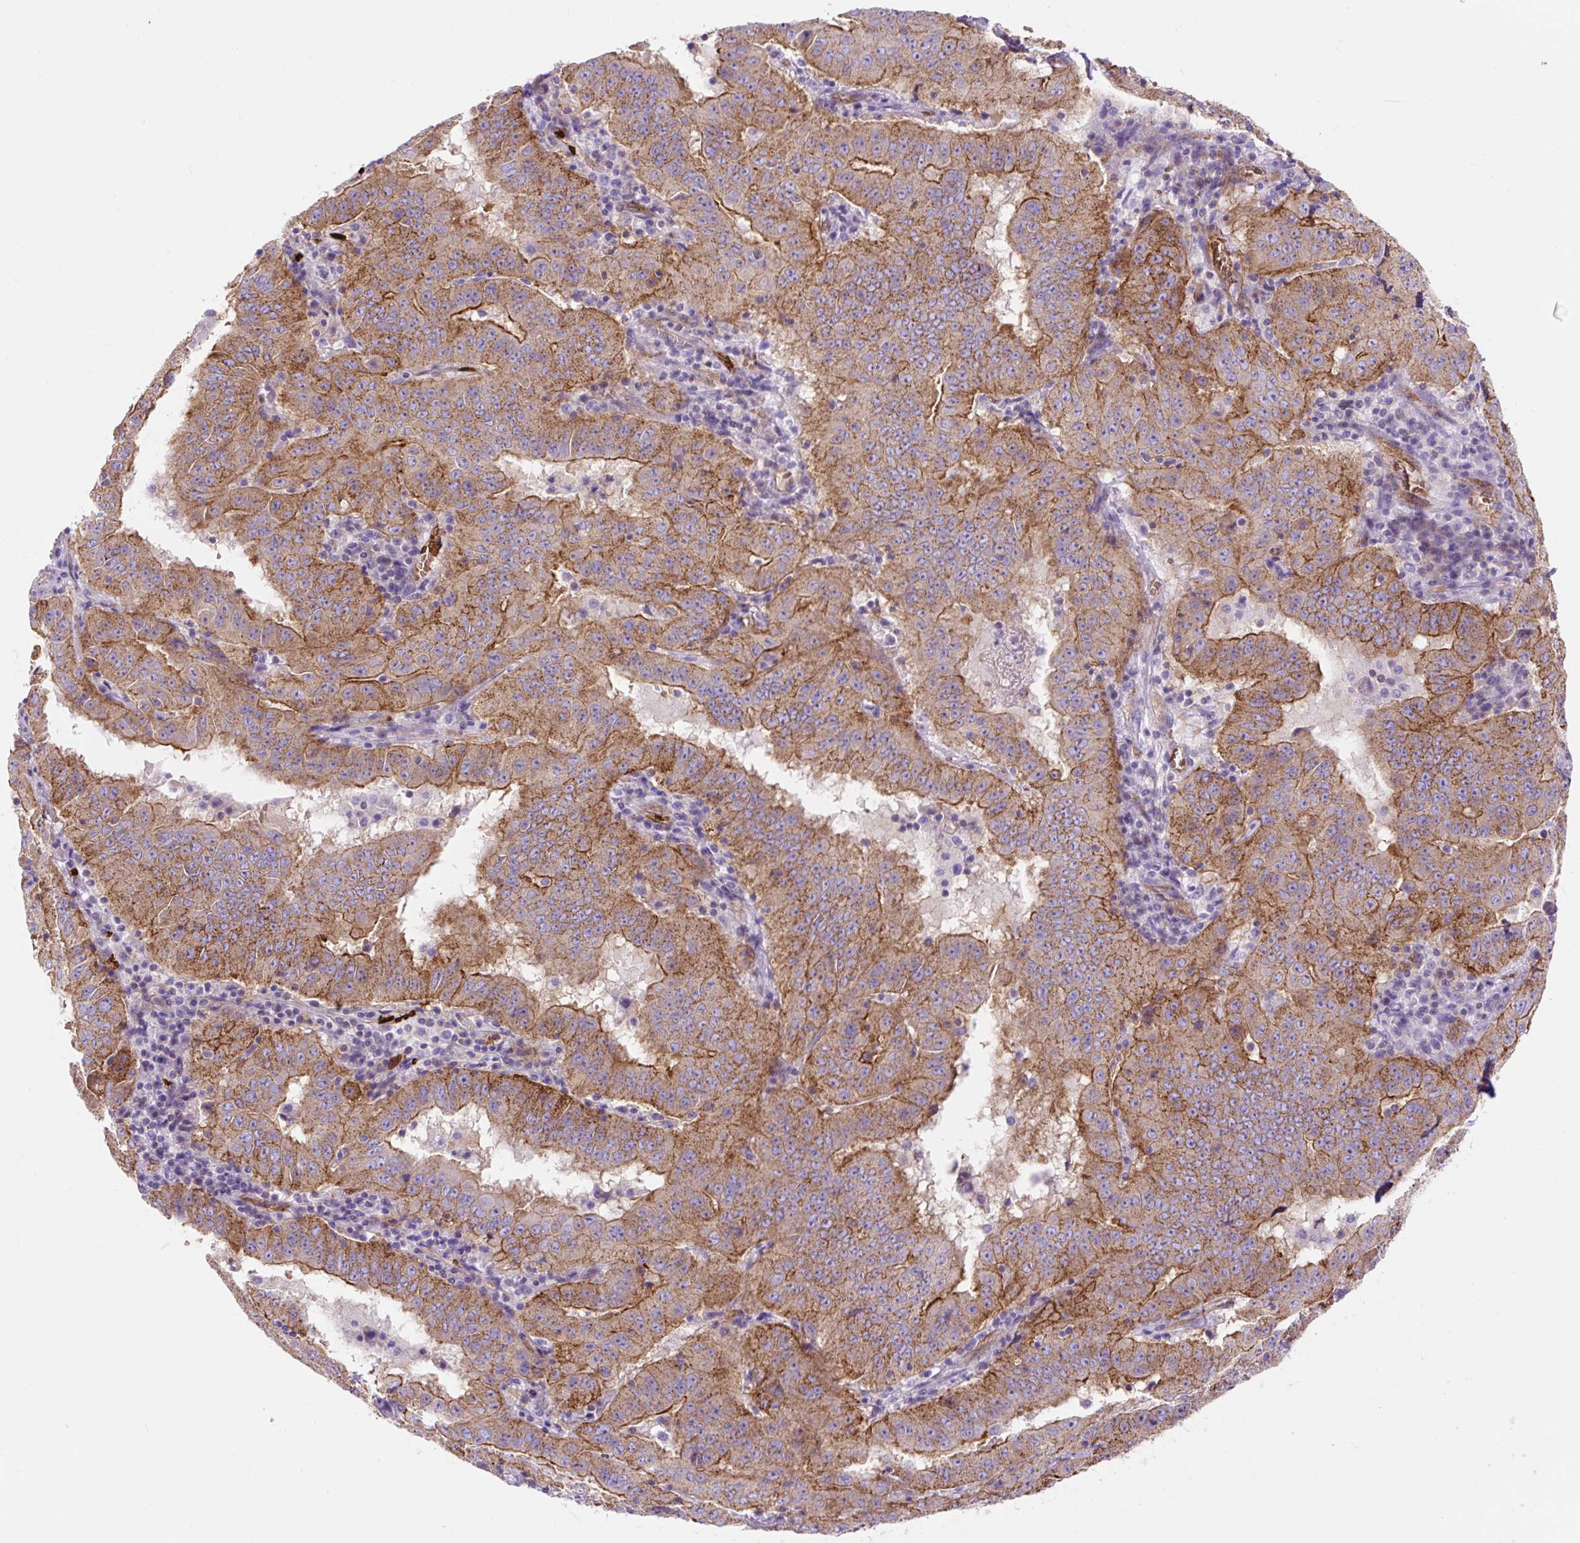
{"staining": {"intensity": "strong", "quantity": ">75%", "location": "cytoplasmic/membranous"}, "tissue": "pancreatic cancer", "cell_type": "Tumor cells", "image_type": "cancer", "snomed": [{"axis": "morphology", "description": "Adenocarcinoma, NOS"}, {"axis": "topography", "description": "Pancreas"}], "caption": "An IHC micrograph of neoplastic tissue is shown. Protein staining in brown shows strong cytoplasmic/membranous positivity in pancreatic cancer (adenocarcinoma) within tumor cells.", "gene": "HIP1R", "patient": {"sex": "male", "age": 63}}